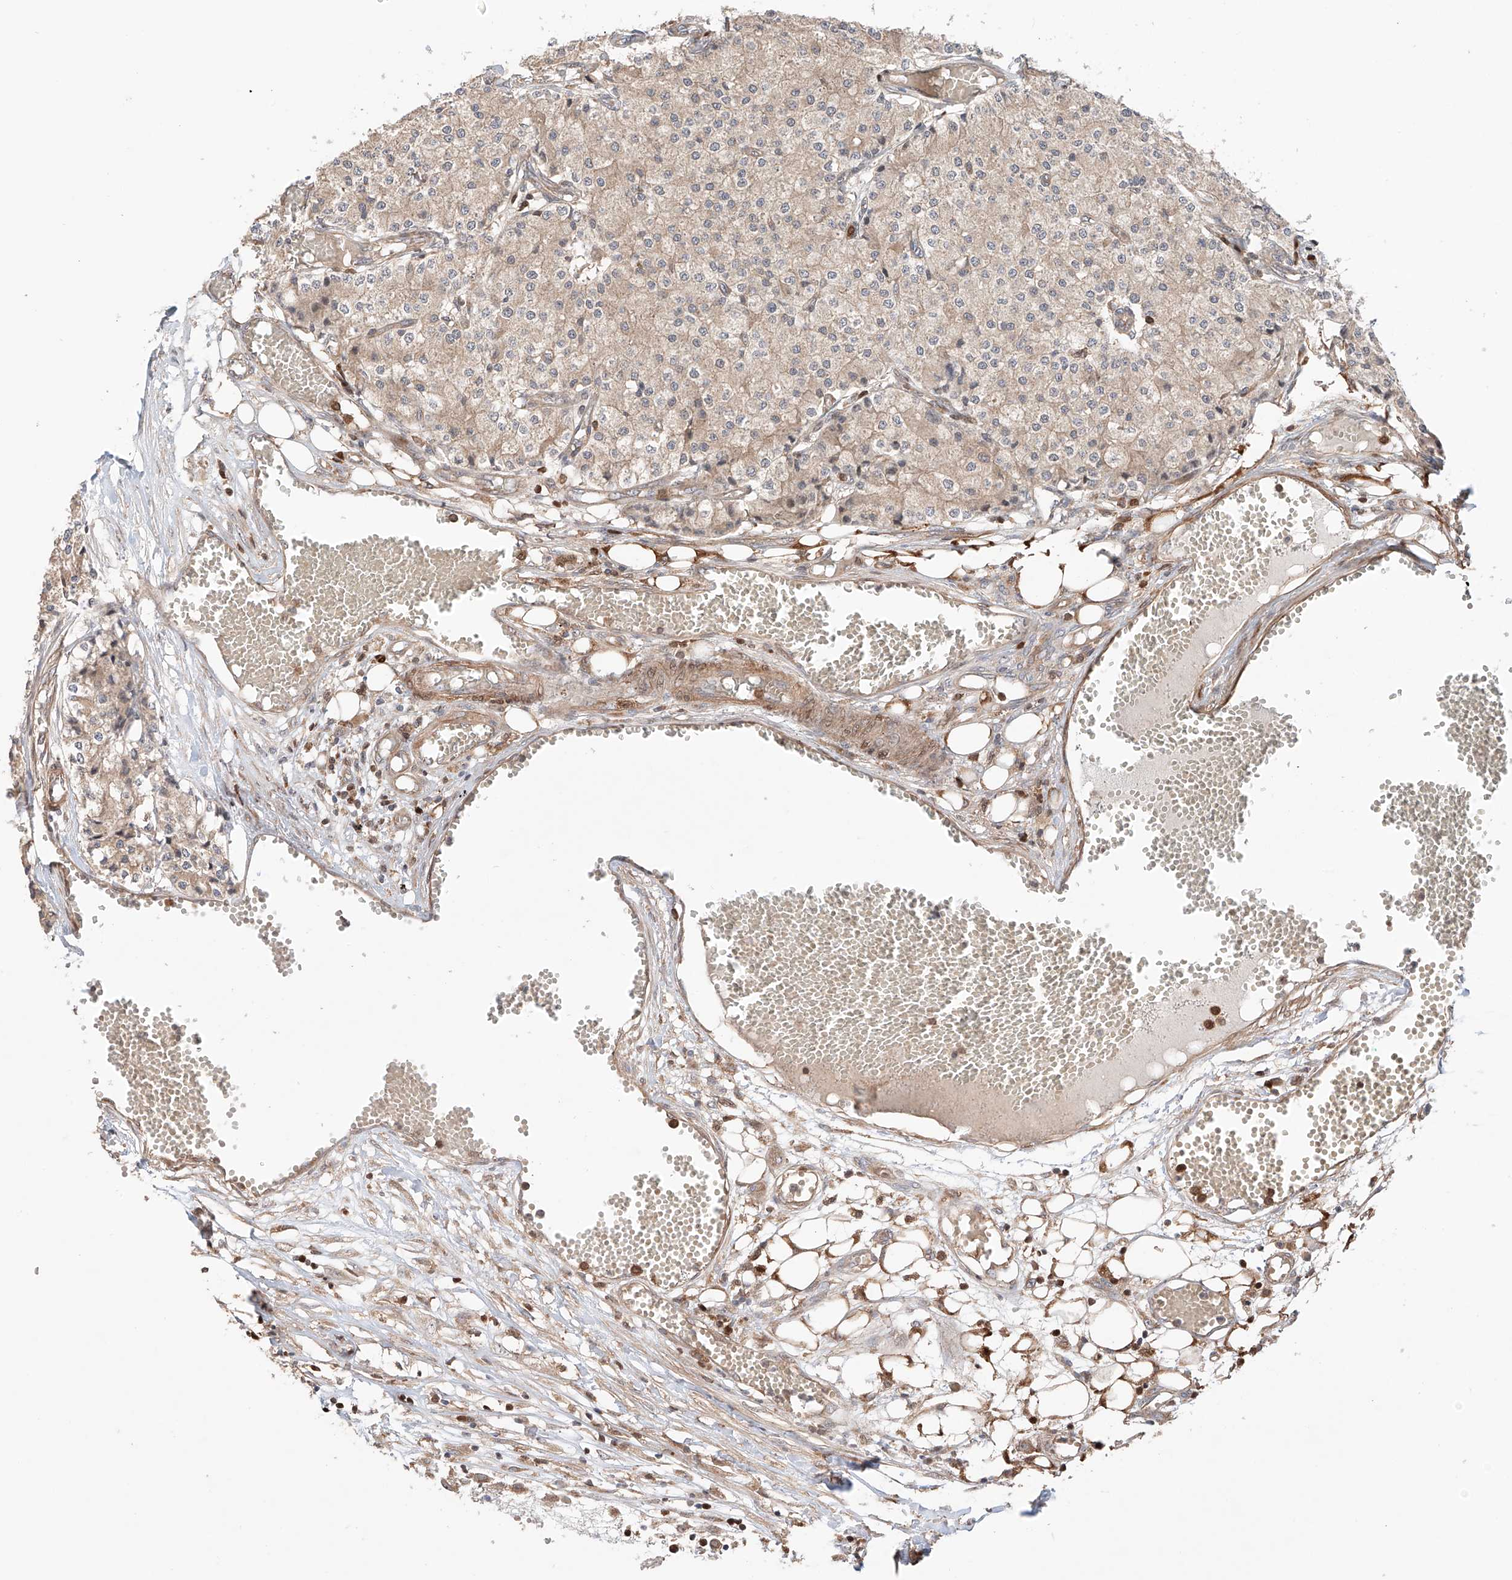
{"staining": {"intensity": "weak", "quantity": "<25%", "location": "cytoplasmic/membranous"}, "tissue": "carcinoid", "cell_type": "Tumor cells", "image_type": "cancer", "snomed": [{"axis": "morphology", "description": "Carcinoid, malignant, NOS"}, {"axis": "topography", "description": "Colon"}], "caption": "Protein analysis of carcinoid (malignant) exhibits no significant expression in tumor cells.", "gene": "IGSF22", "patient": {"sex": "female", "age": 52}}